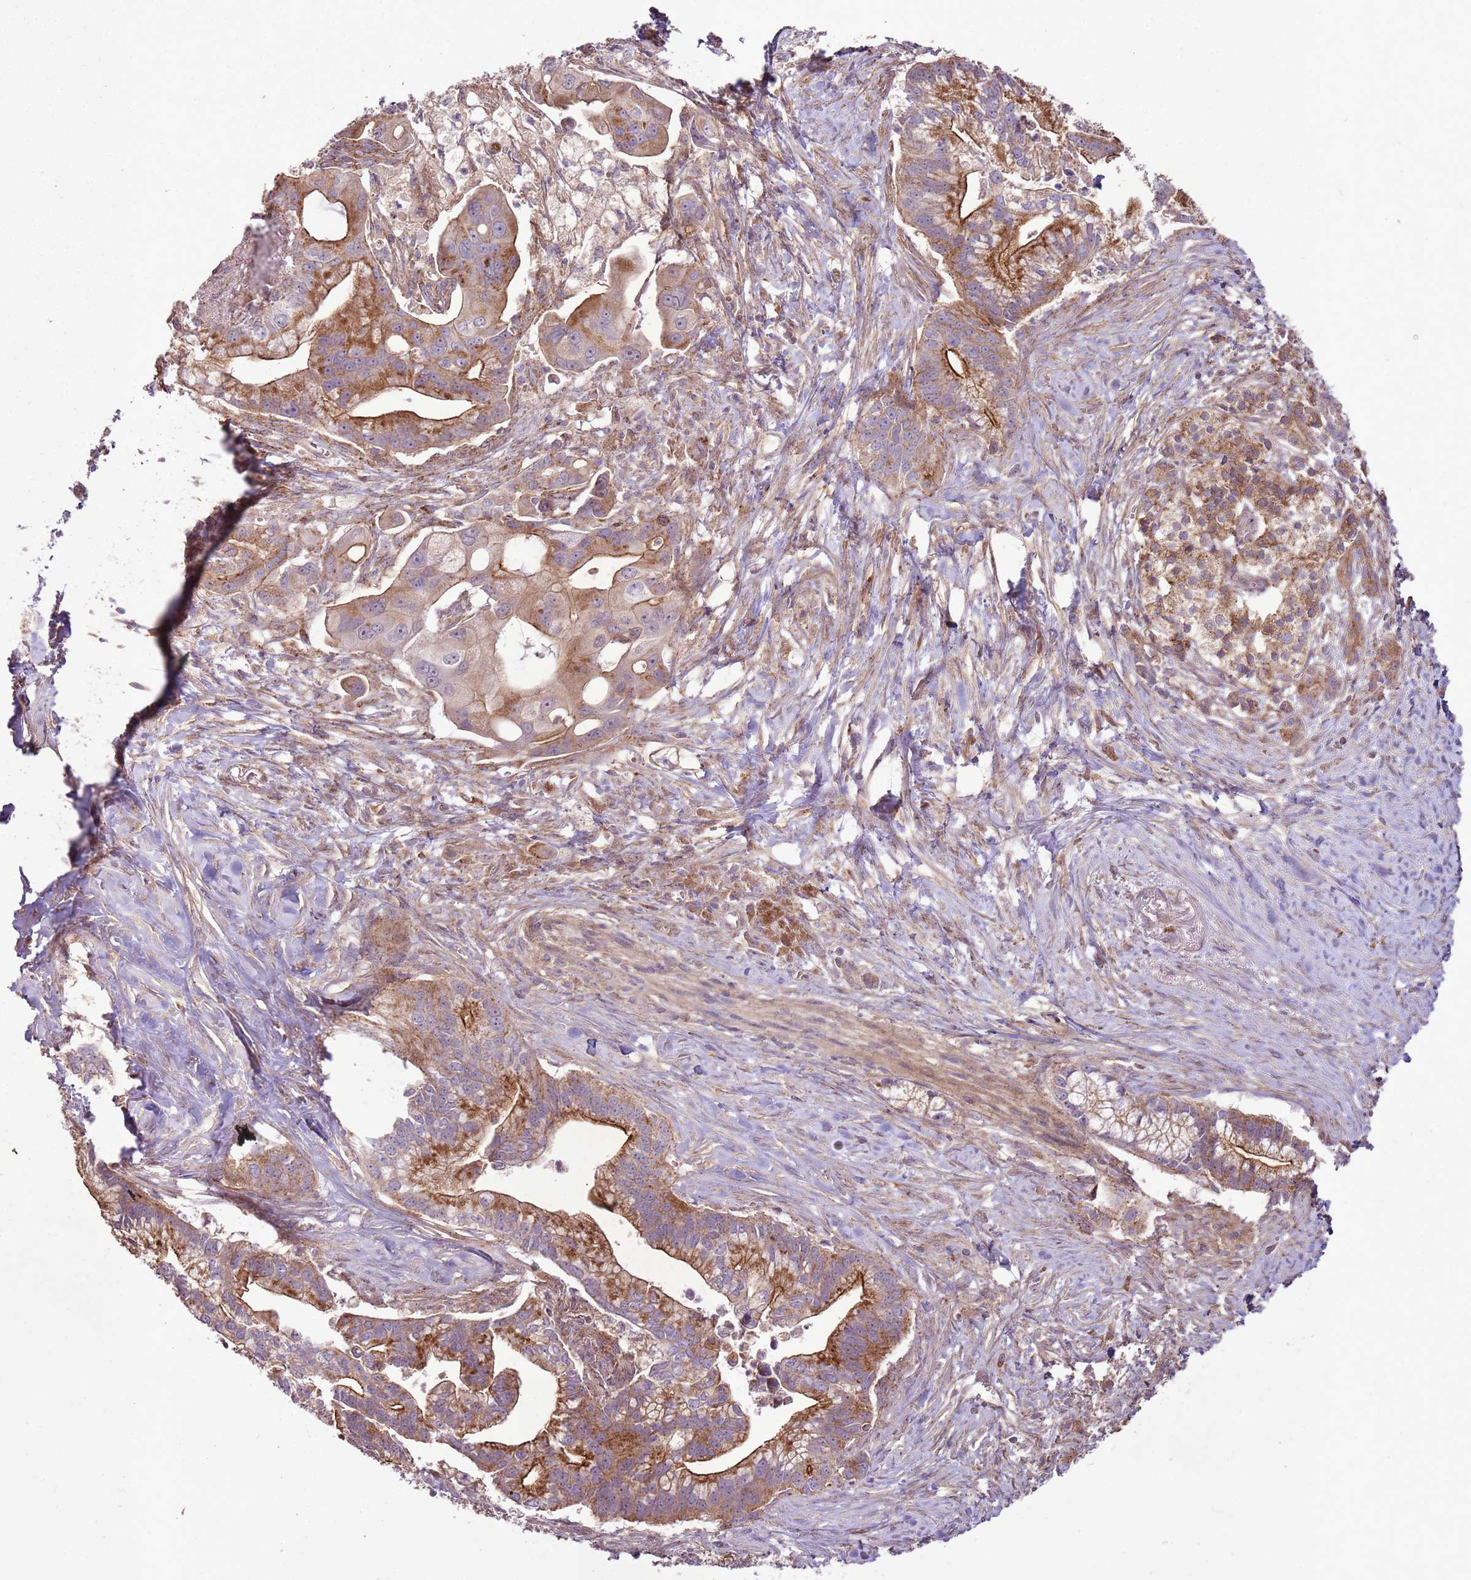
{"staining": {"intensity": "strong", "quantity": "25%-75%", "location": "cytoplasmic/membranous"}, "tissue": "pancreatic cancer", "cell_type": "Tumor cells", "image_type": "cancer", "snomed": [{"axis": "morphology", "description": "Adenocarcinoma, NOS"}, {"axis": "topography", "description": "Pancreas"}], "caption": "Immunohistochemical staining of human pancreatic cancer demonstrates strong cytoplasmic/membranous protein positivity in about 25%-75% of tumor cells.", "gene": "ANKRD24", "patient": {"sex": "male", "age": 68}}